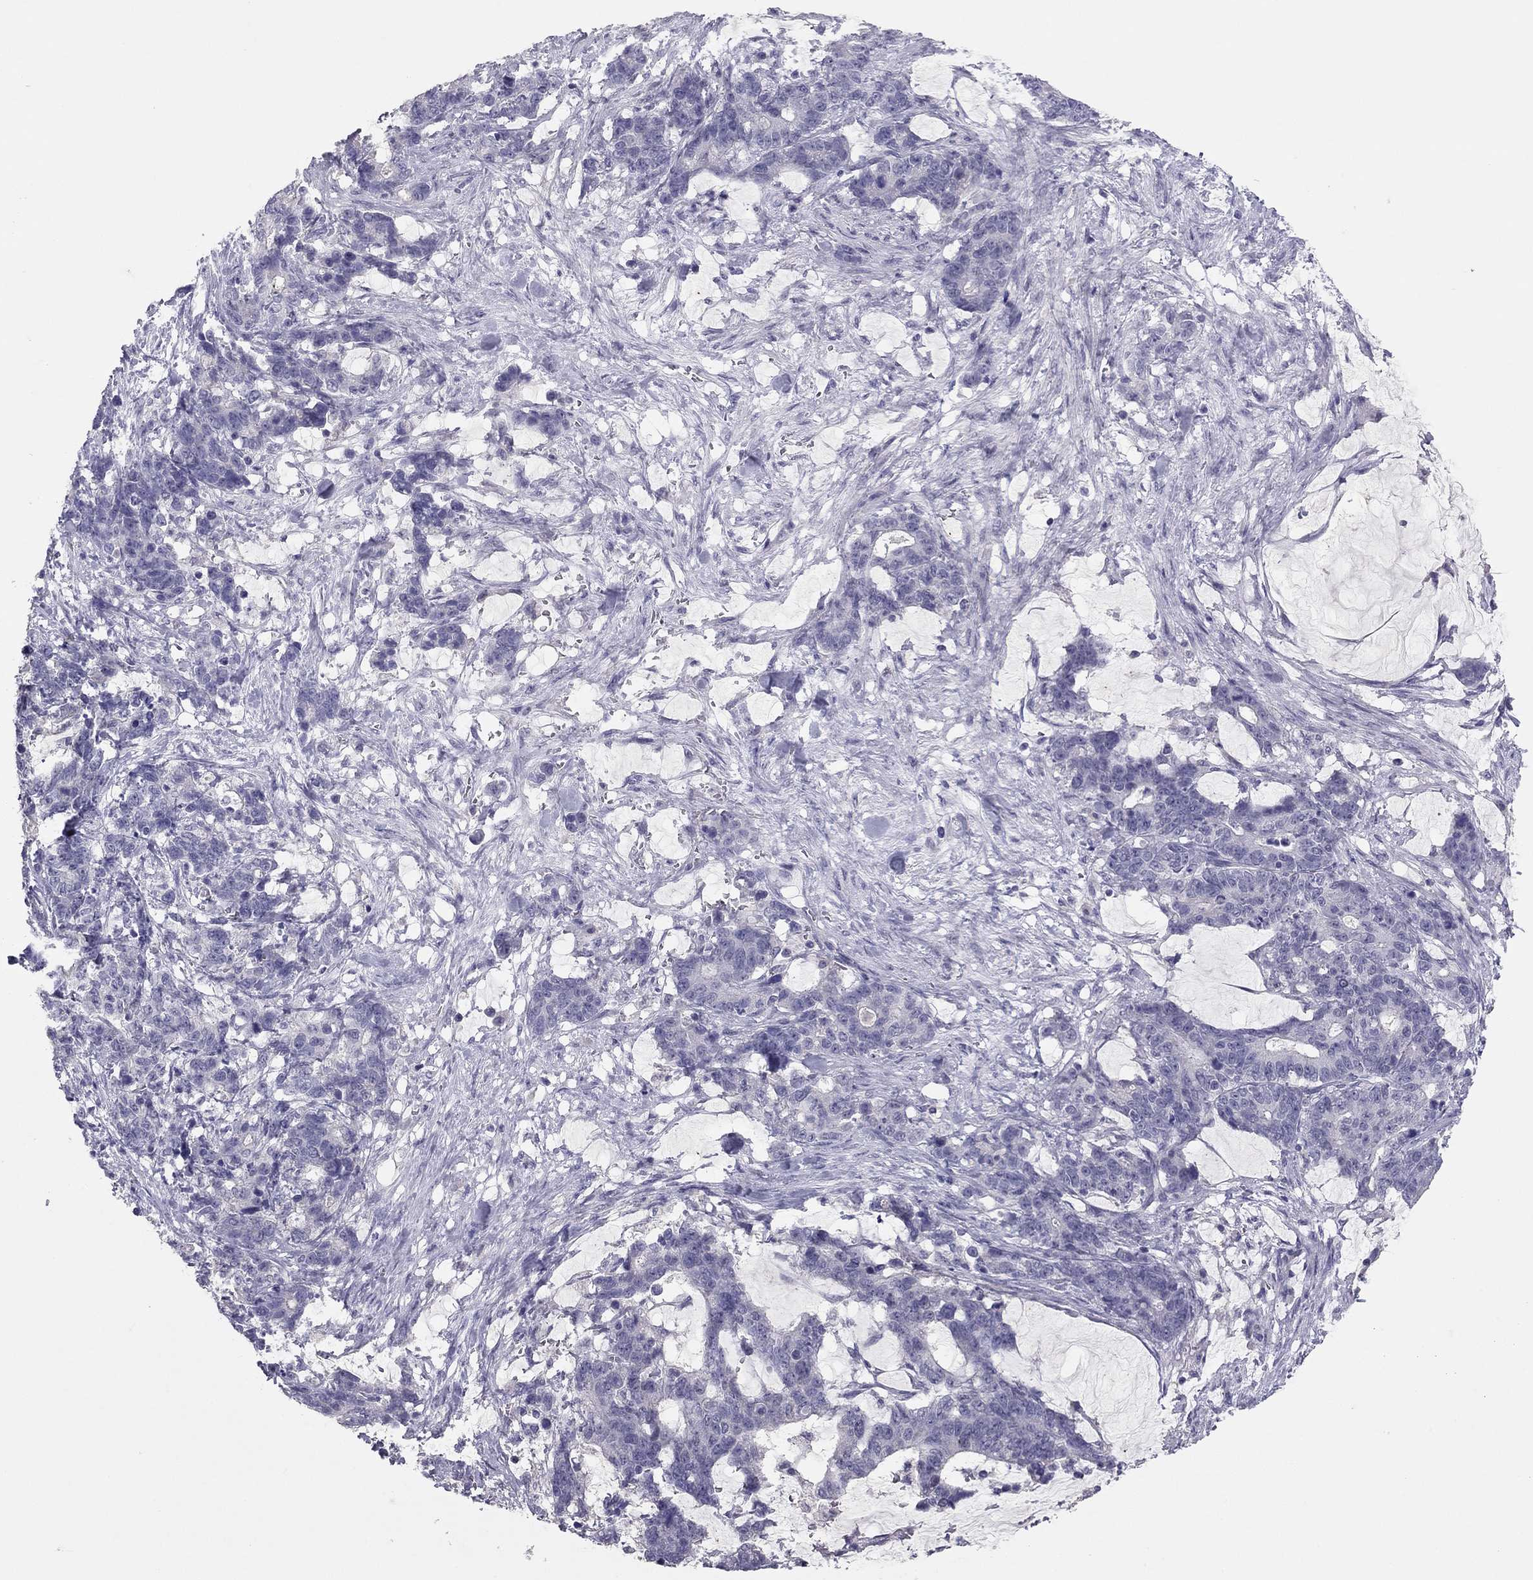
{"staining": {"intensity": "negative", "quantity": "none", "location": "none"}, "tissue": "stomach cancer", "cell_type": "Tumor cells", "image_type": "cancer", "snomed": [{"axis": "morphology", "description": "Normal tissue, NOS"}, {"axis": "morphology", "description": "Adenocarcinoma, NOS"}, {"axis": "topography", "description": "Stomach"}], "caption": "Immunohistochemistry (IHC) micrograph of neoplastic tissue: human adenocarcinoma (stomach) stained with DAB displays no significant protein expression in tumor cells.", "gene": "ADORA2A", "patient": {"sex": "female", "age": 64}}